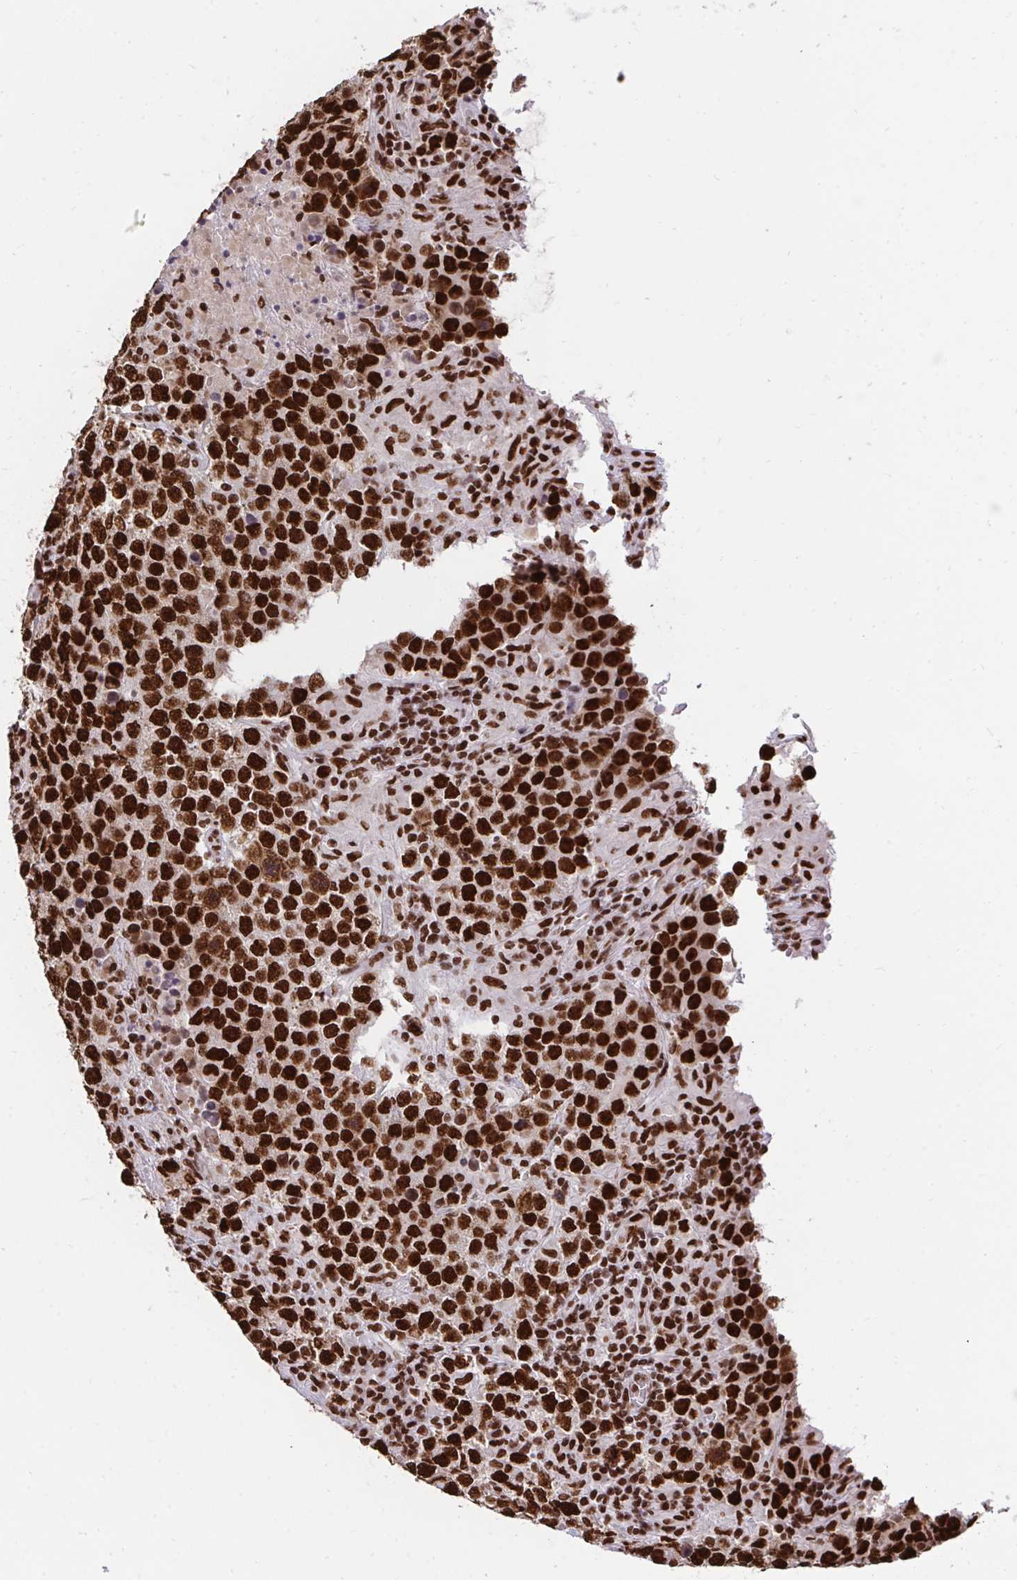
{"staining": {"intensity": "strong", "quantity": ">75%", "location": "nuclear"}, "tissue": "testis cancer", "cell_type": "Tumor cells", "image_type": "cancer", "snomed": [{"axis": "morphology", "description": "Normal tissue, NOS"}, {"axis": "morphology", "description": "Urothelial carcinoma, High grade"}, {"axis": "morphology", "description": "Seminoma, NOS"}, {"axis": "morphology", "description": "Carcinoma, Embryonal, NOS"}, {"axis": "topography", "description": "Urinary bladder"}, {"axis": "topography", "description": "Testis"}], "caption": "Testis urothelial carcinoma (high-grade) stained for a protein (brown) exhibits strong nuclear positive positivity in approximately >75% of tumor cells.", "gene": "HNRNPL", "patient": {"sex": "male", "age": 41}}